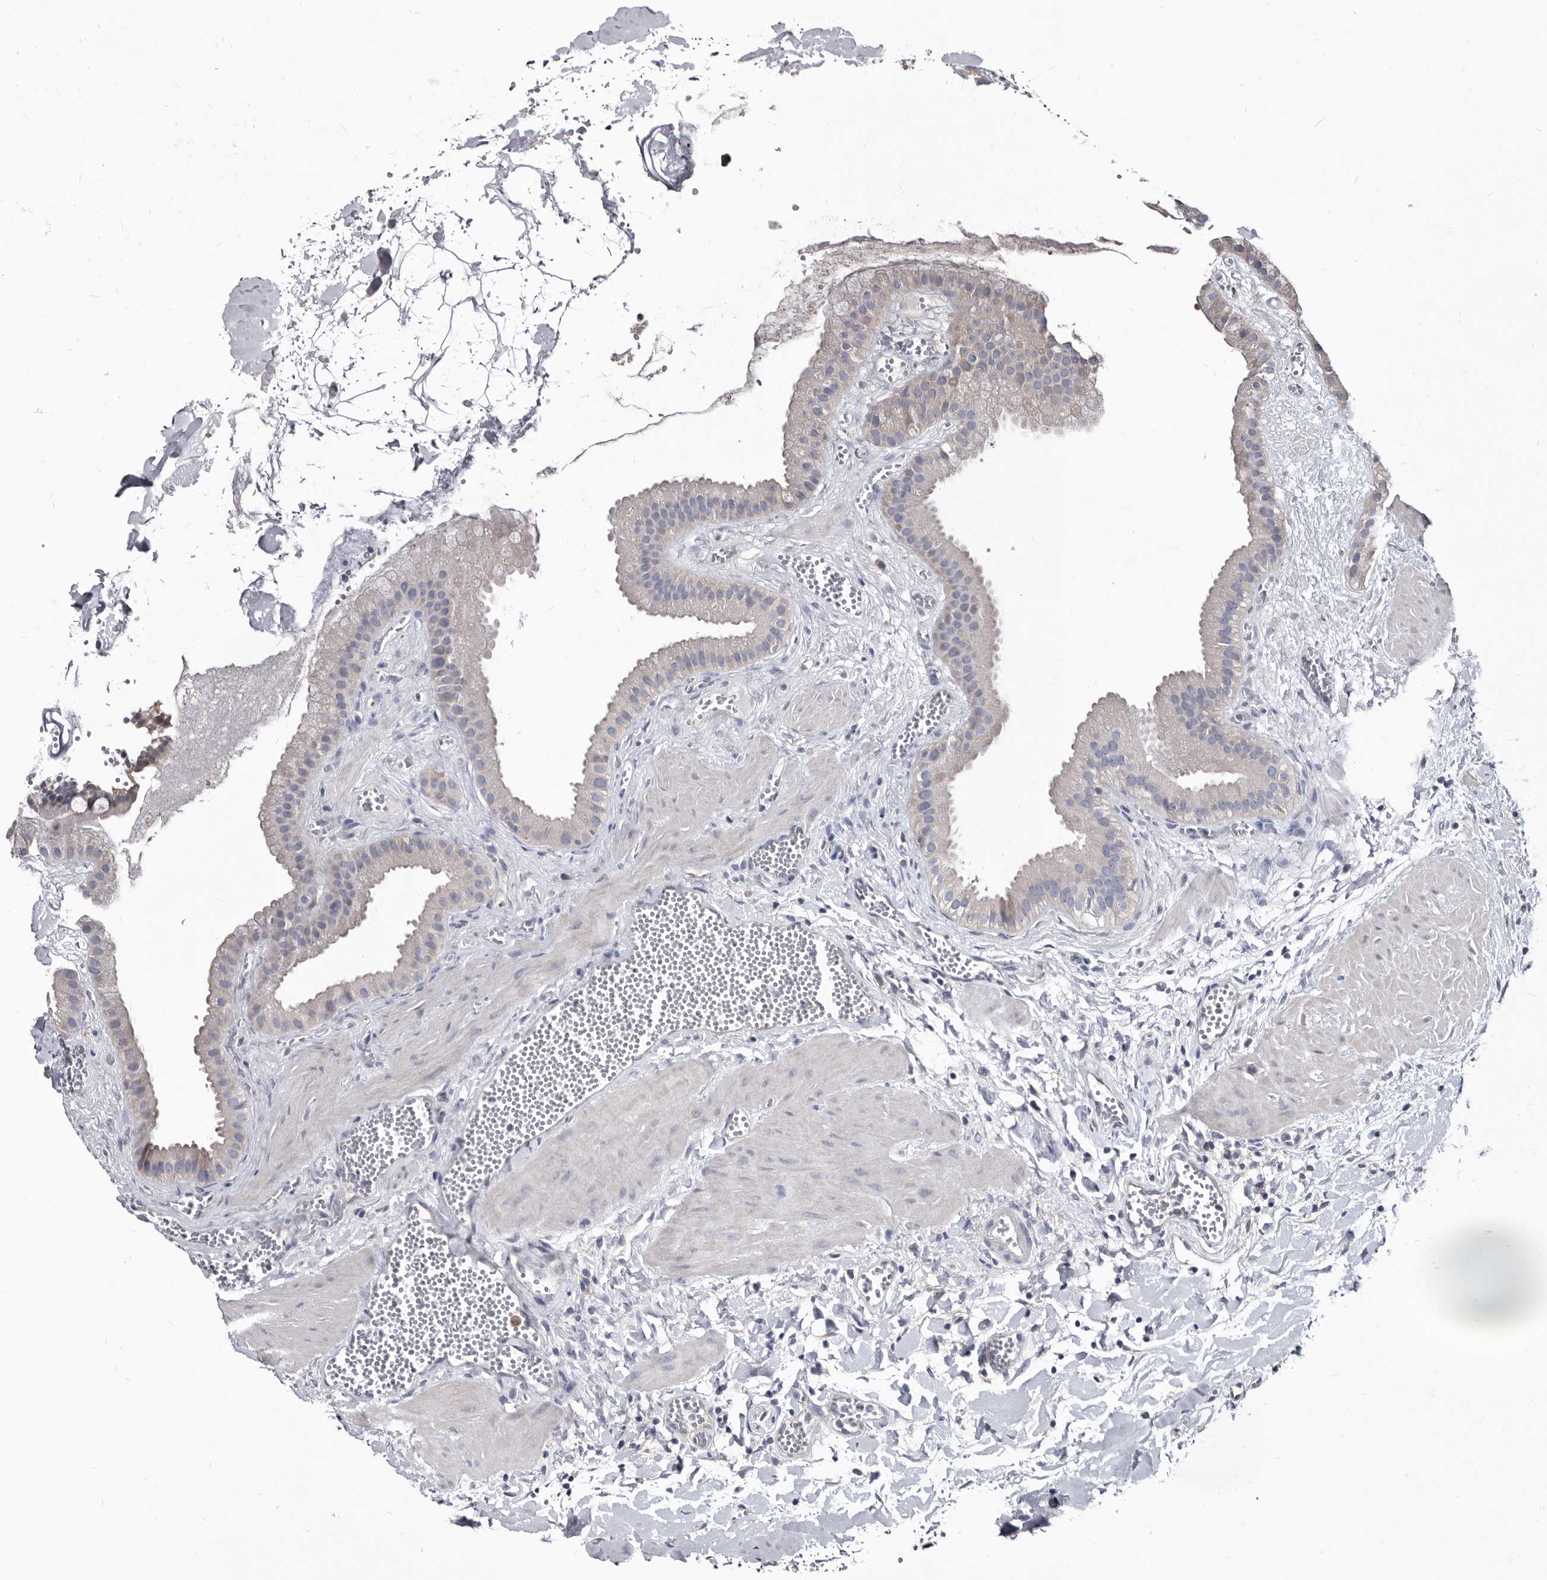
{"staining": {"intensity": "weak", "quantity": "25%-75%", "location": "cytoplasmic/membranous"}, "tissue": "gallbladder", "cell_type": "Glandular cells", "image_type": "normal", "snomed": [{"axis": "morphology", "description": "Normal tissue, NOS"}, {"axis": "topography", "description": "Gallbladder"}], "caption": "This histopathology image reveals immunohistochemistry staining of unremarkable human gallbladder, with low weak cytoplasmic/membranous expression in about 25%-75% of glandular cells.", "gene": "ABCF2", "patient": {"sex": "male", "age": 55}}